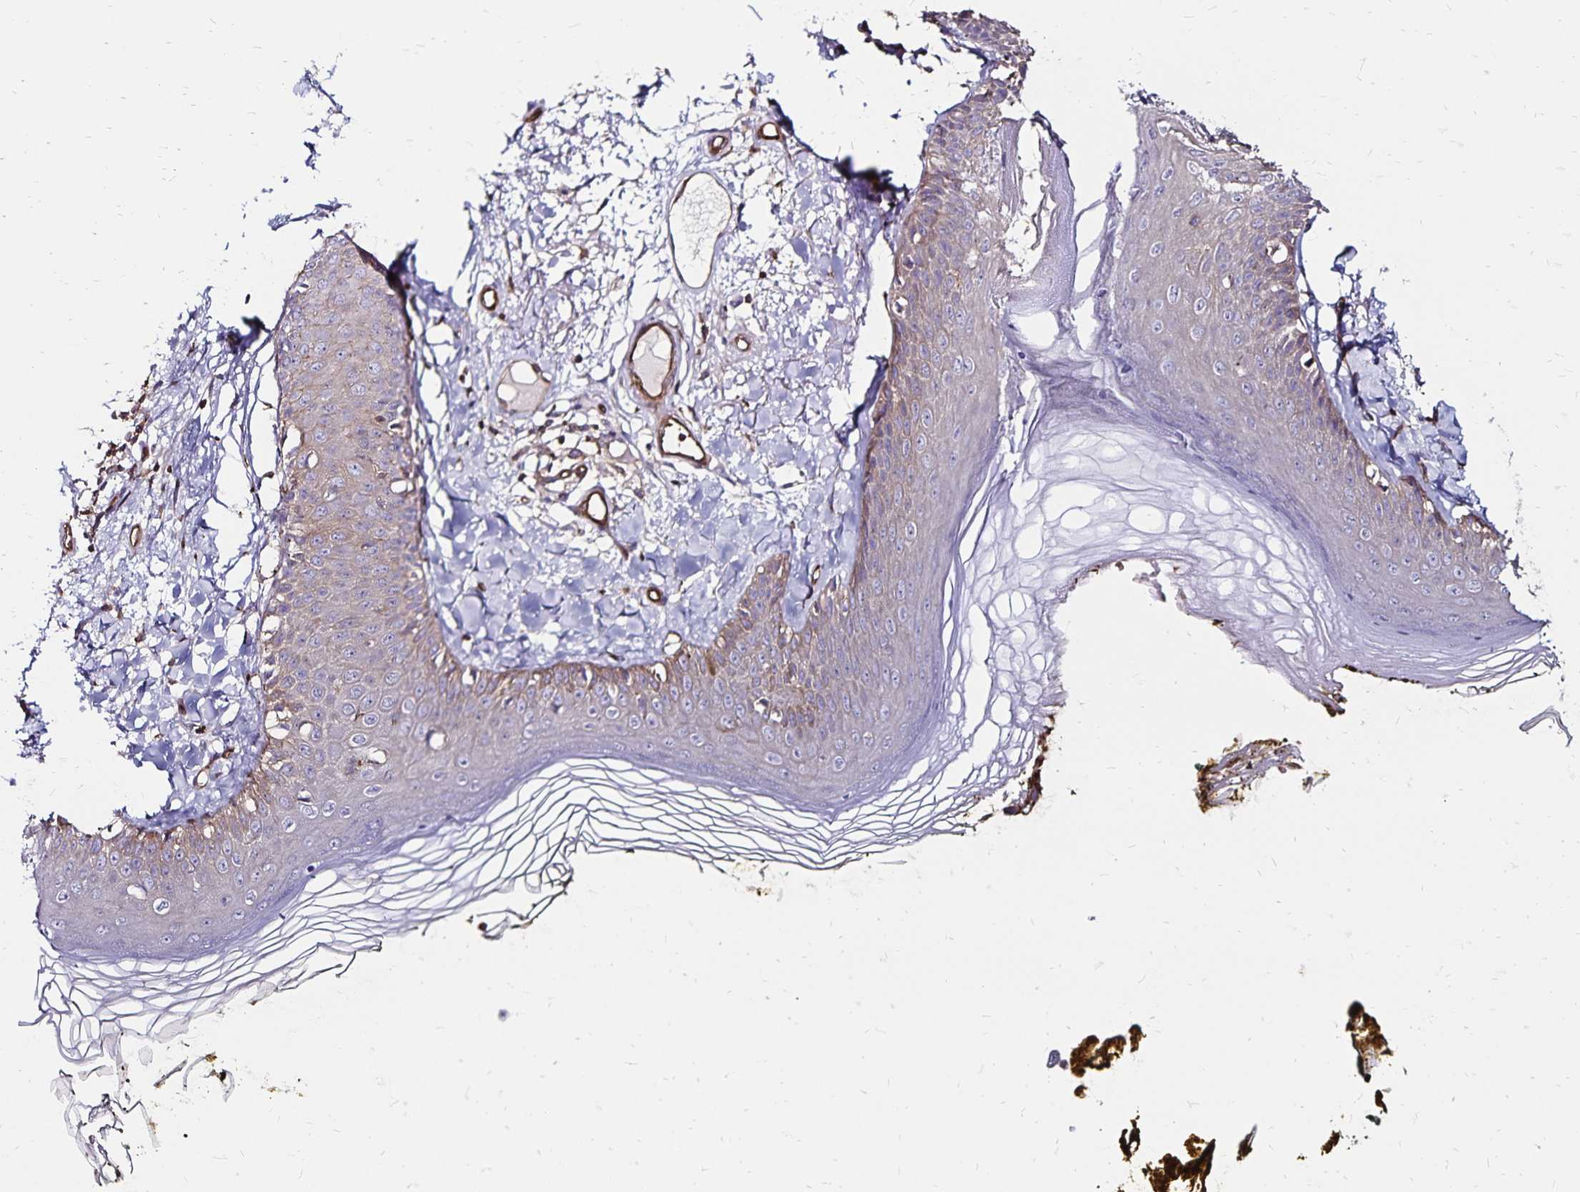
{"staining": {"intensity": "weak", "quantity": "25%-75%", "location": "cytoplasmic/membranous"}, "tissue": "skin", "cell_type": "Fibroblasts", "image_type": "normal", "snomed": [{"axis": "morphology", "description": "Normal tissue, NOS"}, {"axis": "topography", "description": "Skin"}], "caption": "Immunohistochemistry (IHC) (DAB (3,3'-diaminobenzidine)) staining of unremarkable human skin exhibits weak cytoplasmic/membranous protein expression in approximately 25%-75% of fibroblasts. Immunohistochemistry stains the protein in brown and the nuclei are stained blue.", "gene": "RPRML", "patient": {"sex": "male", "age": 76}}